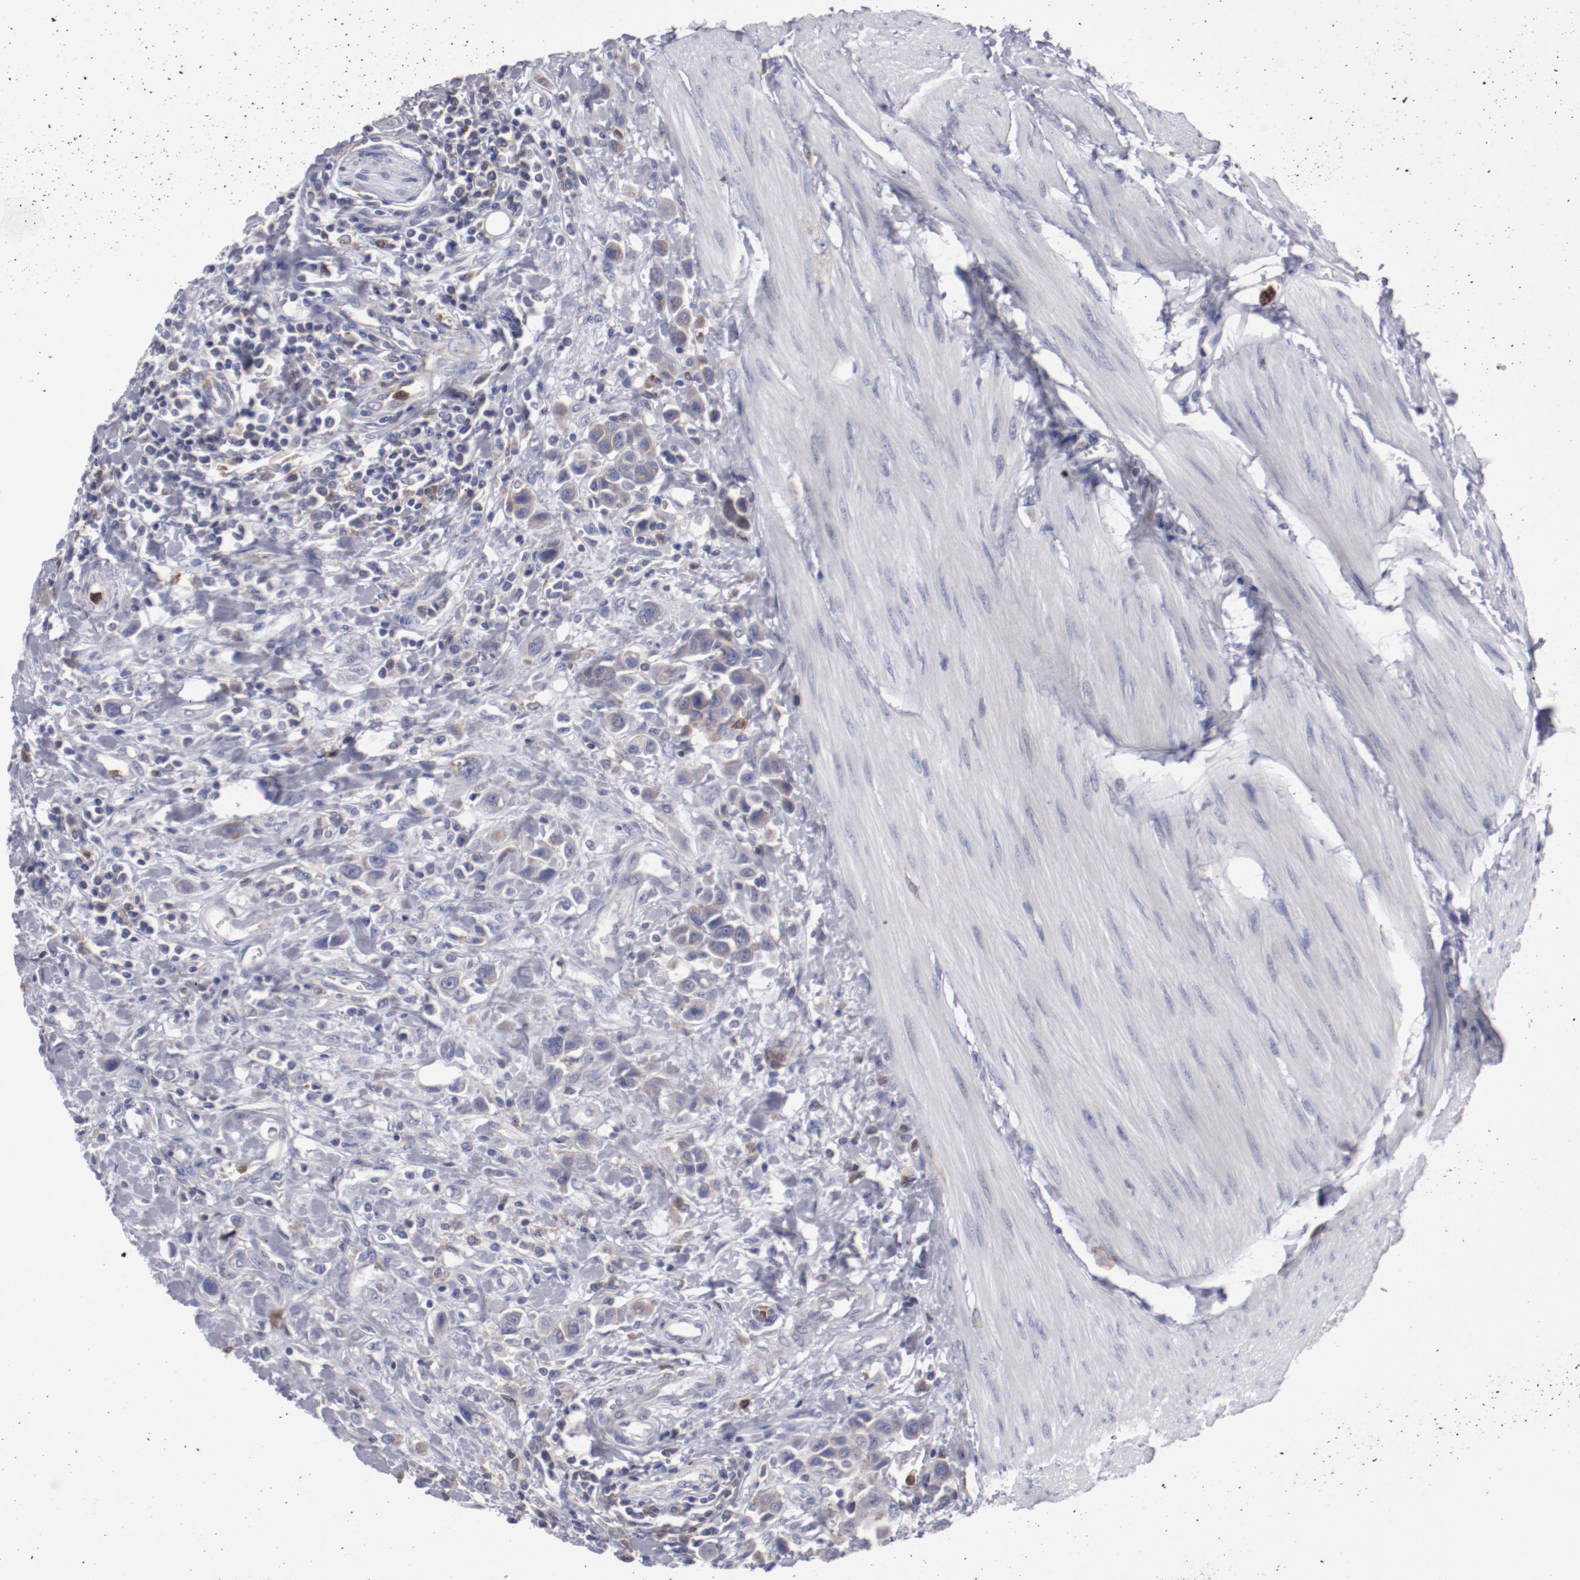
{"staining": {"intensity": "weak", "quantity": ">75%", "location": "cytoplasmic/membranous"}, "tissue": "urothelial cancer", "cell_type": "Tumor cells", "image_type": "cancer", "snomed": [{"axis": "morphology", "description": "Urothelial carcinoma, High grade"}, {"axis": "topography", "description": "Urinary bladder"}], "caption": "An image of urothelial cancer stained for a protein shows weak cytoplasmic/membranous brown staining in tumor cells. (DAB (3,3'-diaminobenzidine) IHC, brown staining for protein, blue staining for nuclei).", "gene": "FGR", "patient": {"sex": "male", "age": 50}}